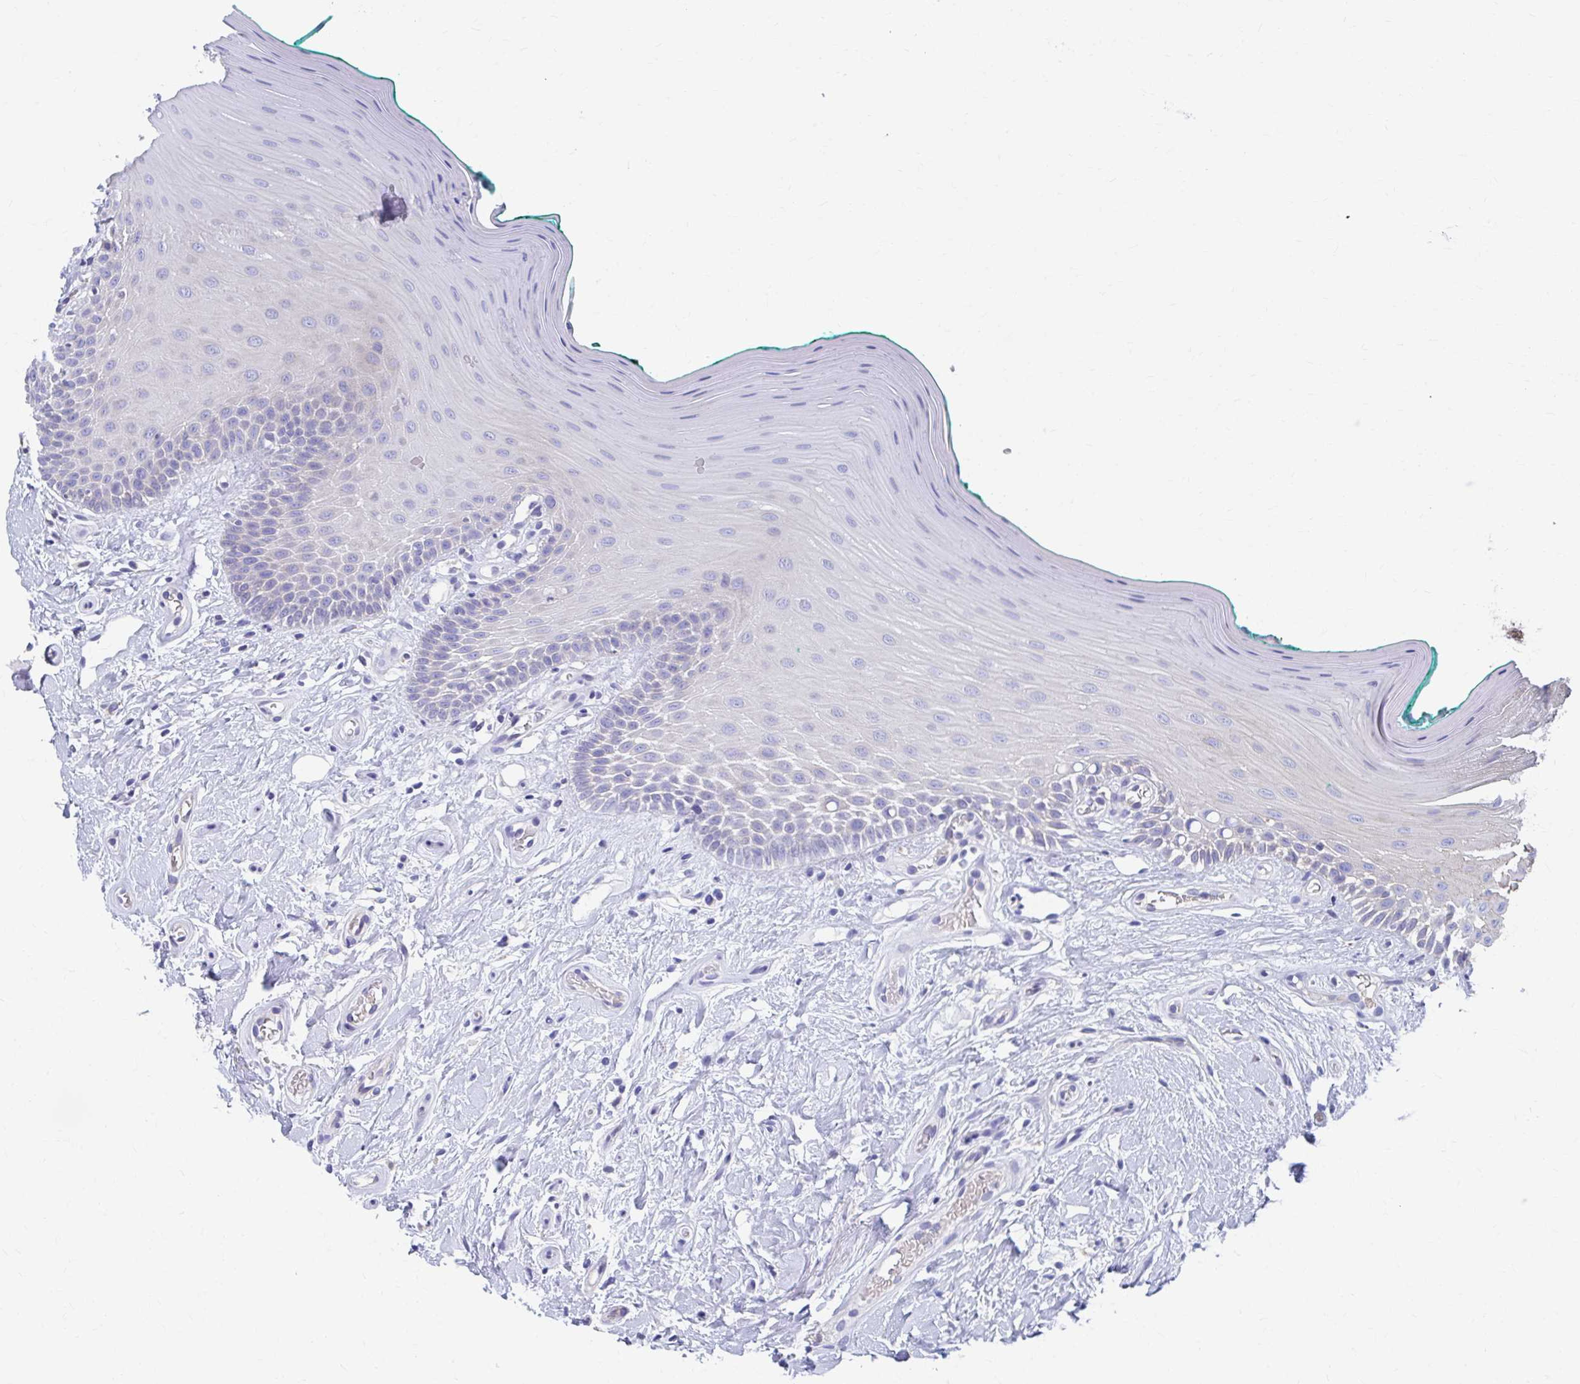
{"staining": {"intensity": "negative", "quantity": "none", "location": "none"}, "tissue": "oral mucosa", "cell_type": "Squamous epithelial cells", "image_type": "normal", "snomed": [{"axis": "morphology", "description": "Normal tissue, NOS"}, {"axis": "topography", "description": "Oral tissue"}], "caption": "Protein analysis of normal oral mucosa demonstrates no significant expression in squamous epithelial cells.", "gene": "FKBP2", "patient": {"sex": "female", "age": 40}}